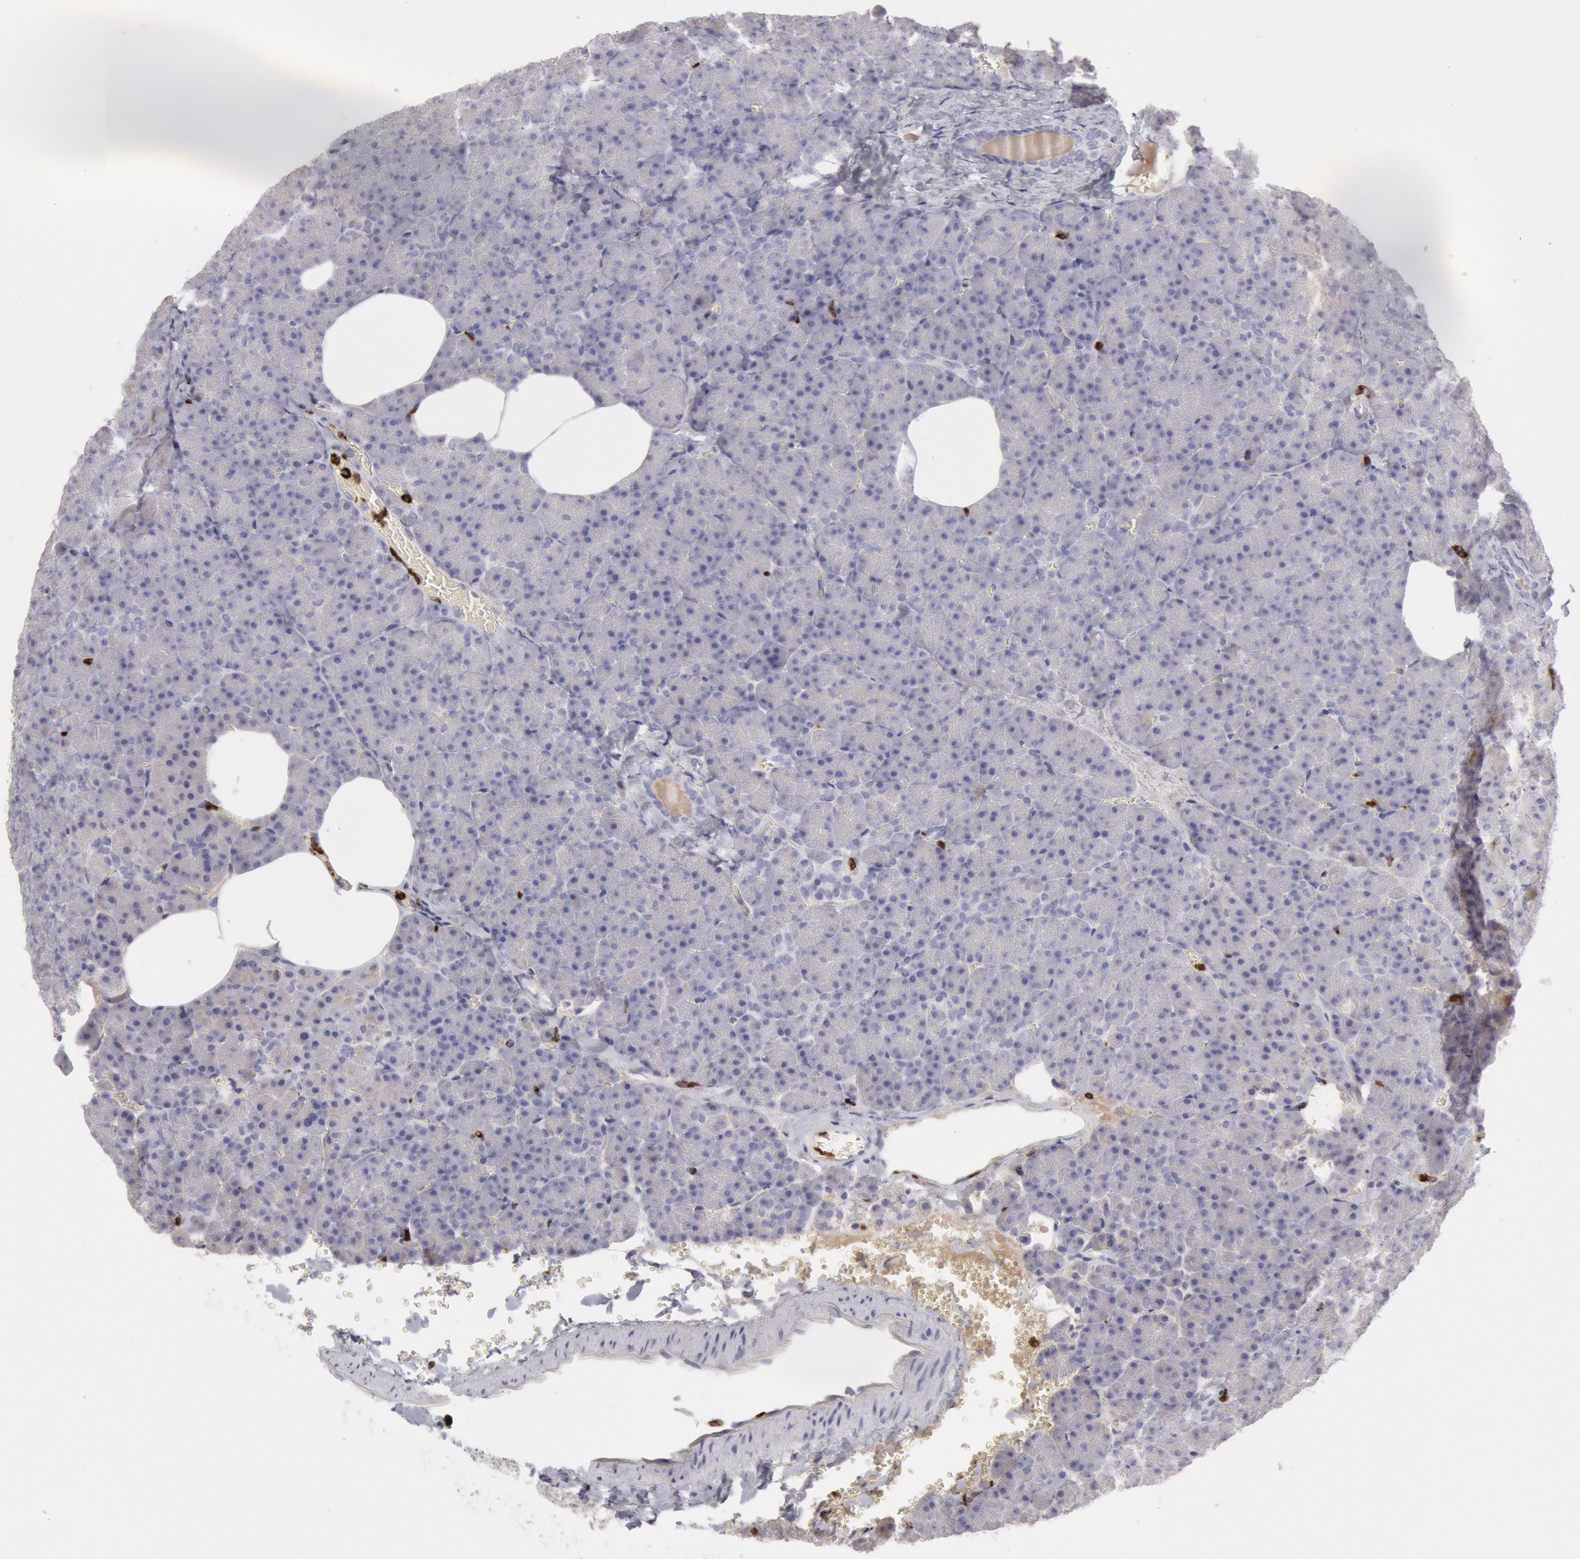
{"staining": {"intensity": "negative", "quantity": "none", "location": "none"}, "tissue": "pancreas", "cell_type": "Exocrine glandular cells", "image_type": "normal", "snomed": [{"axis": "morphology", "description": "Normal tissue, NOS"}, {"axis": "topography", "description": "Pancreas"}], "caption": "DAB immunohistochemical staining of benign human pancreas demonstrates no significant positivity in exocrine glandular cells.", "gene": "FCN1", "patient": {"sex": "female", "age": 35}}